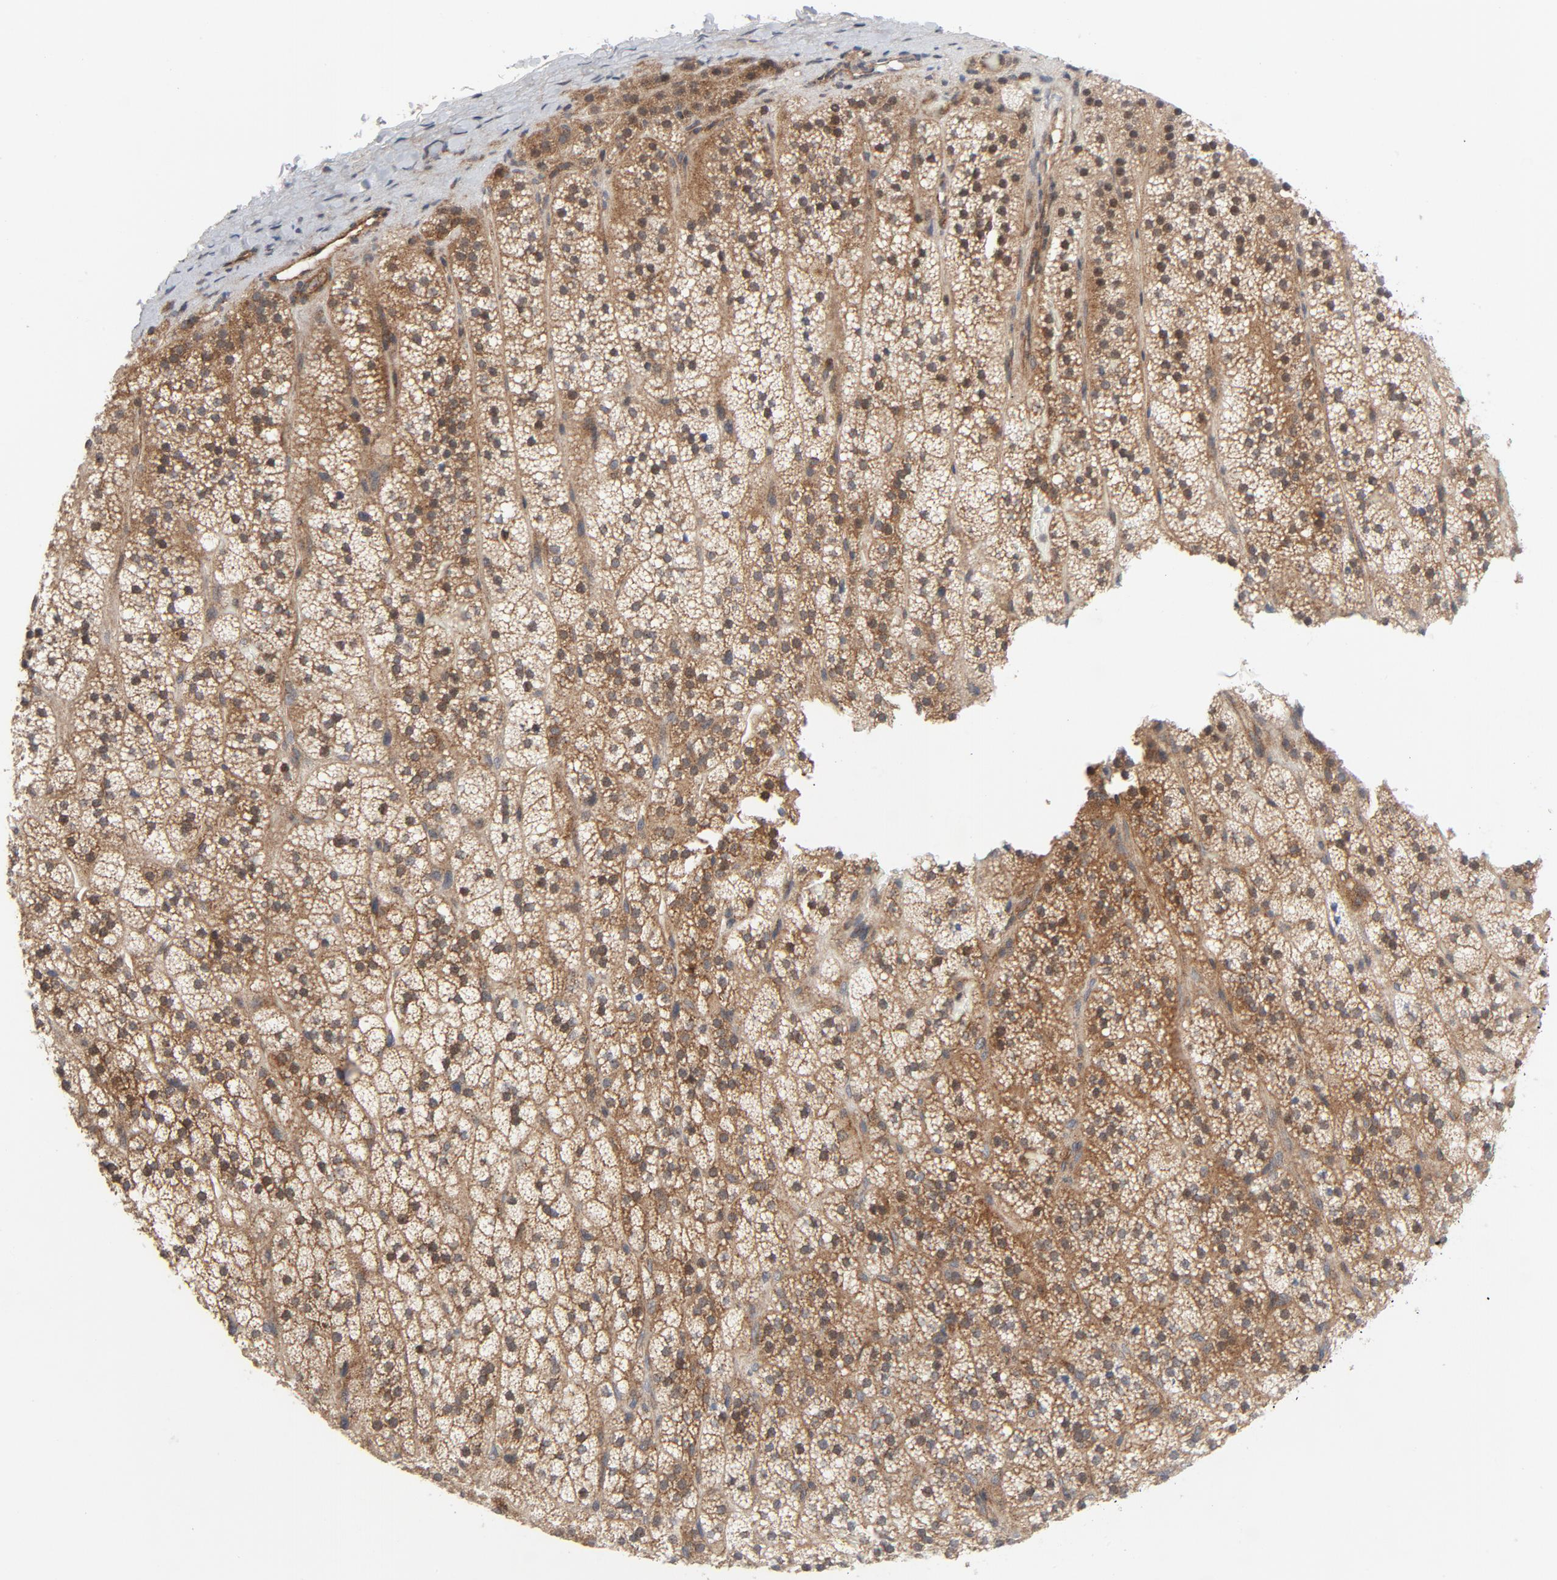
{"staining": {"intensity": "moderate", "quantity": ">75%", "location": "cytoplasmic/membranous"}, "tissue": "adrenal gland", "cell_type": "Glandular cells", "image_type": "normal", "snomed": [{"axis": "morphology", "description": "Normal tissue, NOS"}, {"axis": "topography", "description": "Adrenal gland"}], "caption": "Adrenal gland stained for a protein (brown) exhibits moderate cytoplasmic/membranous positive positivity in approximately >75% of glandular cells.", "gene": "TSG101", "patient": {"sex": "male", "age": 35}}